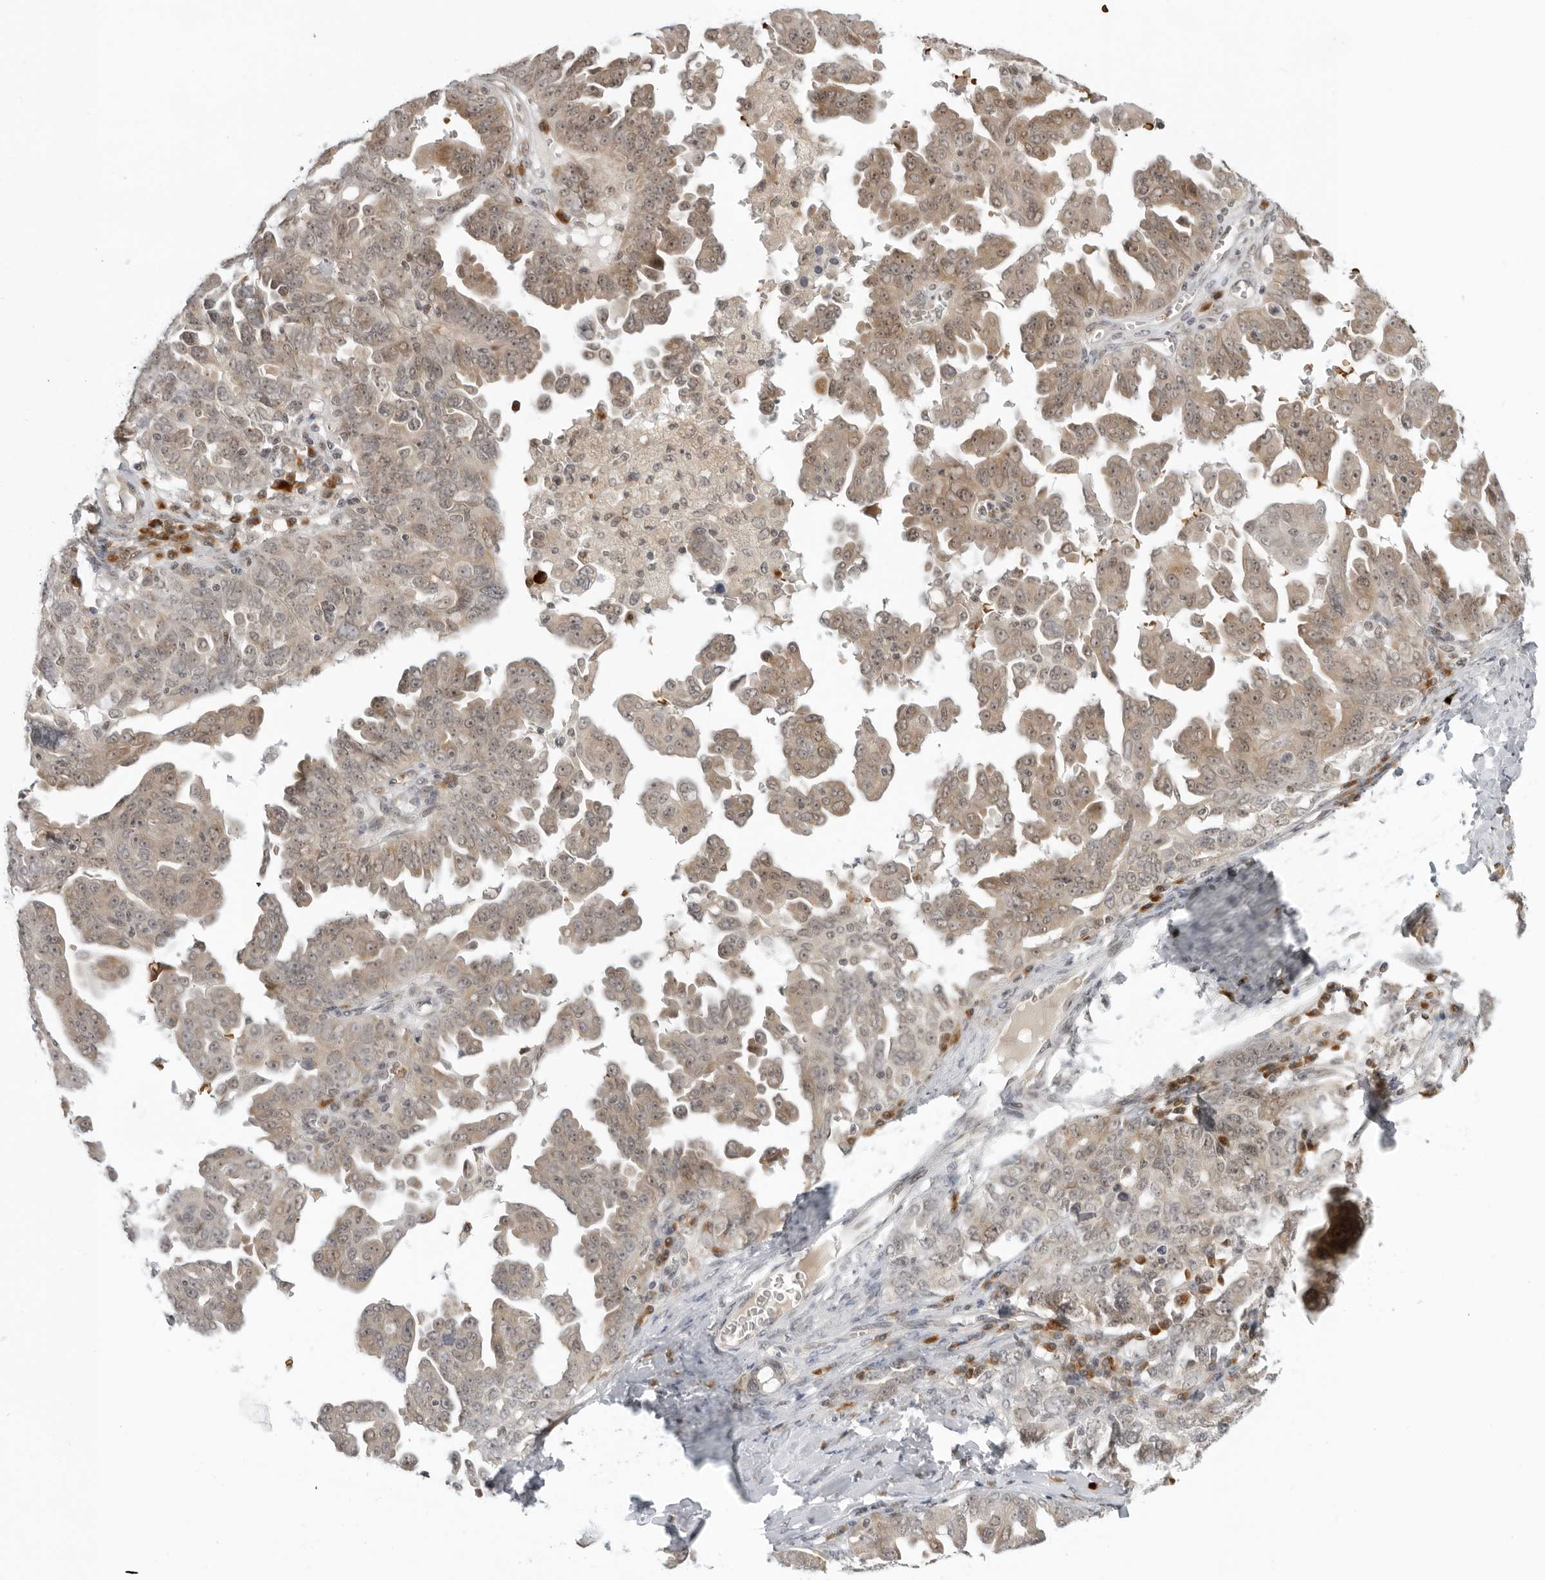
{"staining": {"intensity": "weak", "quantity": ">75%", "location": "cytoplasmic/membranous,nuclear"}, "tissue": "ovarian cancer", "cell_type": "Tumor cells", "image_type": "cancer", "snomed": [{"axis": "morphology", "description": "Carcinoma, endometroid"}, {"axis": "topography", "description": "Ovary"}], "caption": "Ovarian endometroid carcinoma stained with DAB immunohistochemistry exhibits low levels of weak cytoplasmic/membranous and nuclear positivity in approximately >75% of tumor cells.", "gene": "SUGCT", "patient": {"sex": "female", "age": 62}}